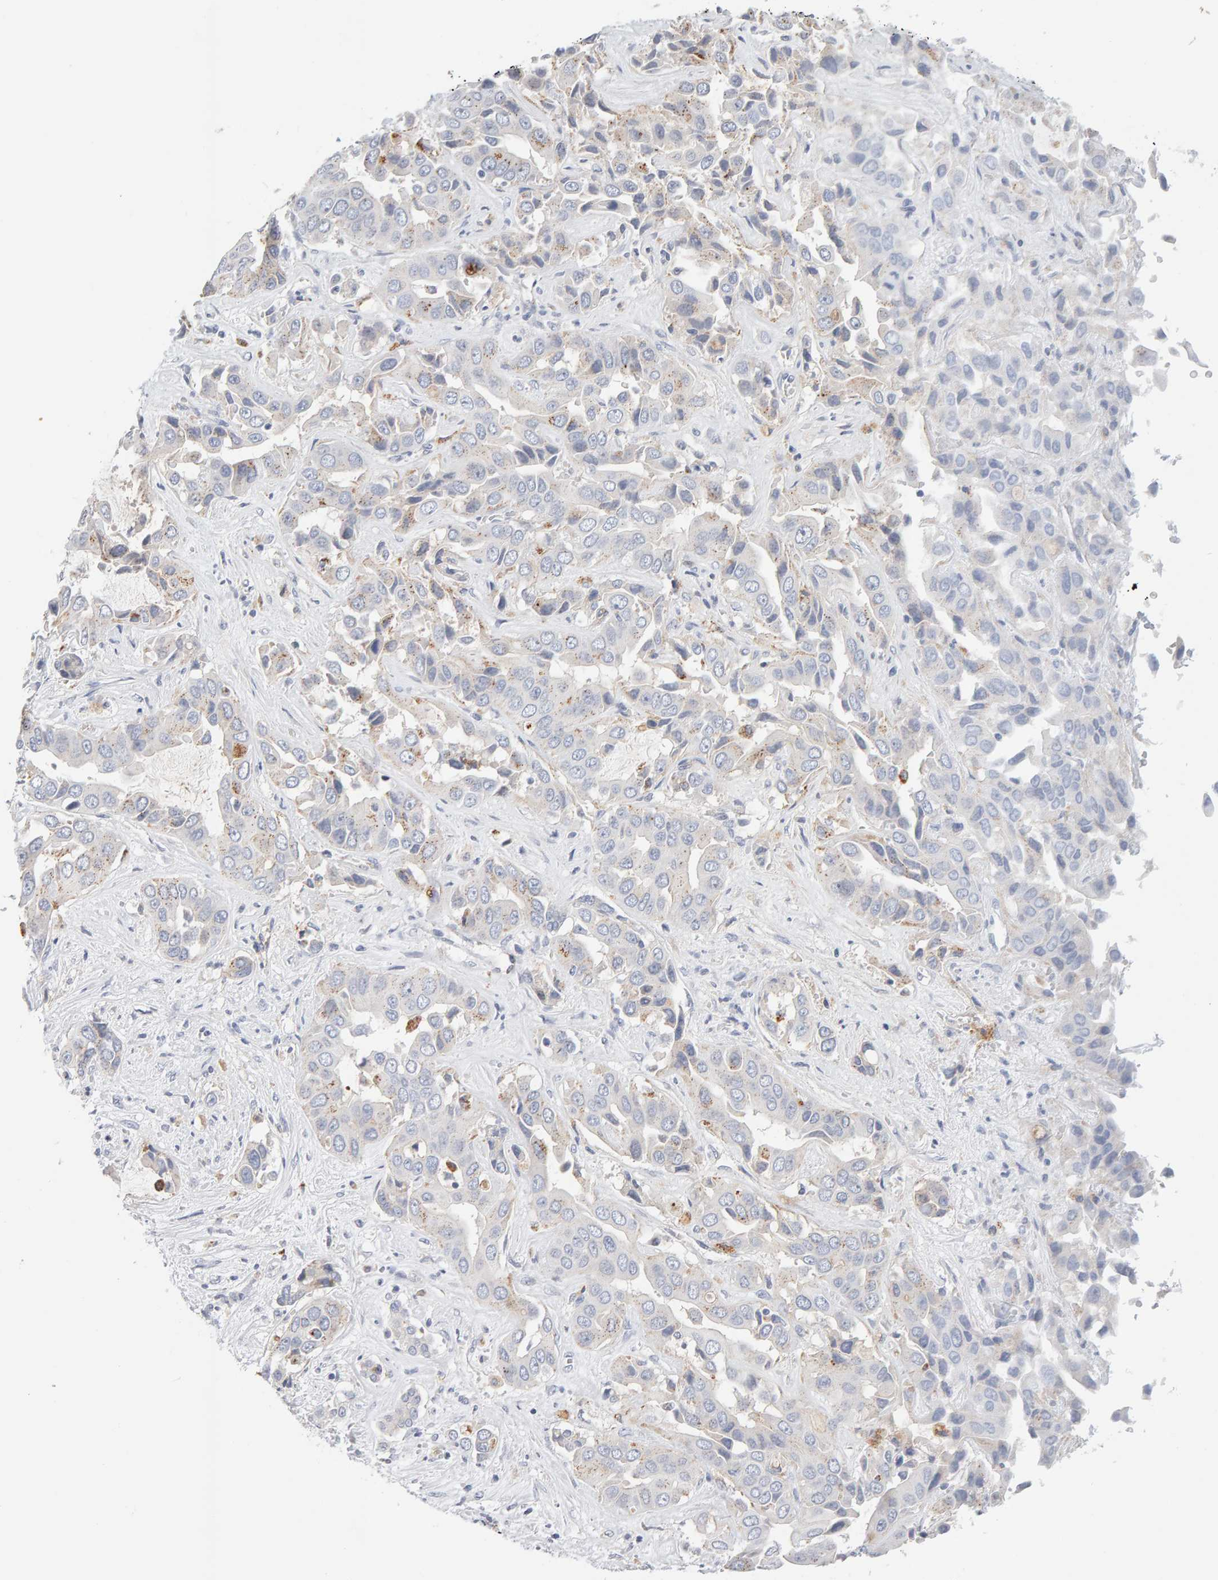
{"staining": {"intensity": "weak", "quantity": "<25%", "location": "cytoplasmic/membranous"}, "tissue": "liver cancer", "cell_type": "Tumor cells", "image_type": "cancer", "snomed": [{"axis": "morphology", "description": "Cholangiocarcinoma"}, {"axis": "topography", "description": "Liver"}], "caption": "Immunohistochemistry (IHC) histopathology image of neoplastic tissue: human liver cancer stained with DAB demonstrates no significant protein expression in tumor cells. (Stains: DAB IHC with hematoxylin counter stain, Microscopy: brightfield microscopy at high magnification).", "gene": "METRNL", "patient": {"sex": "female", "age": 52}}